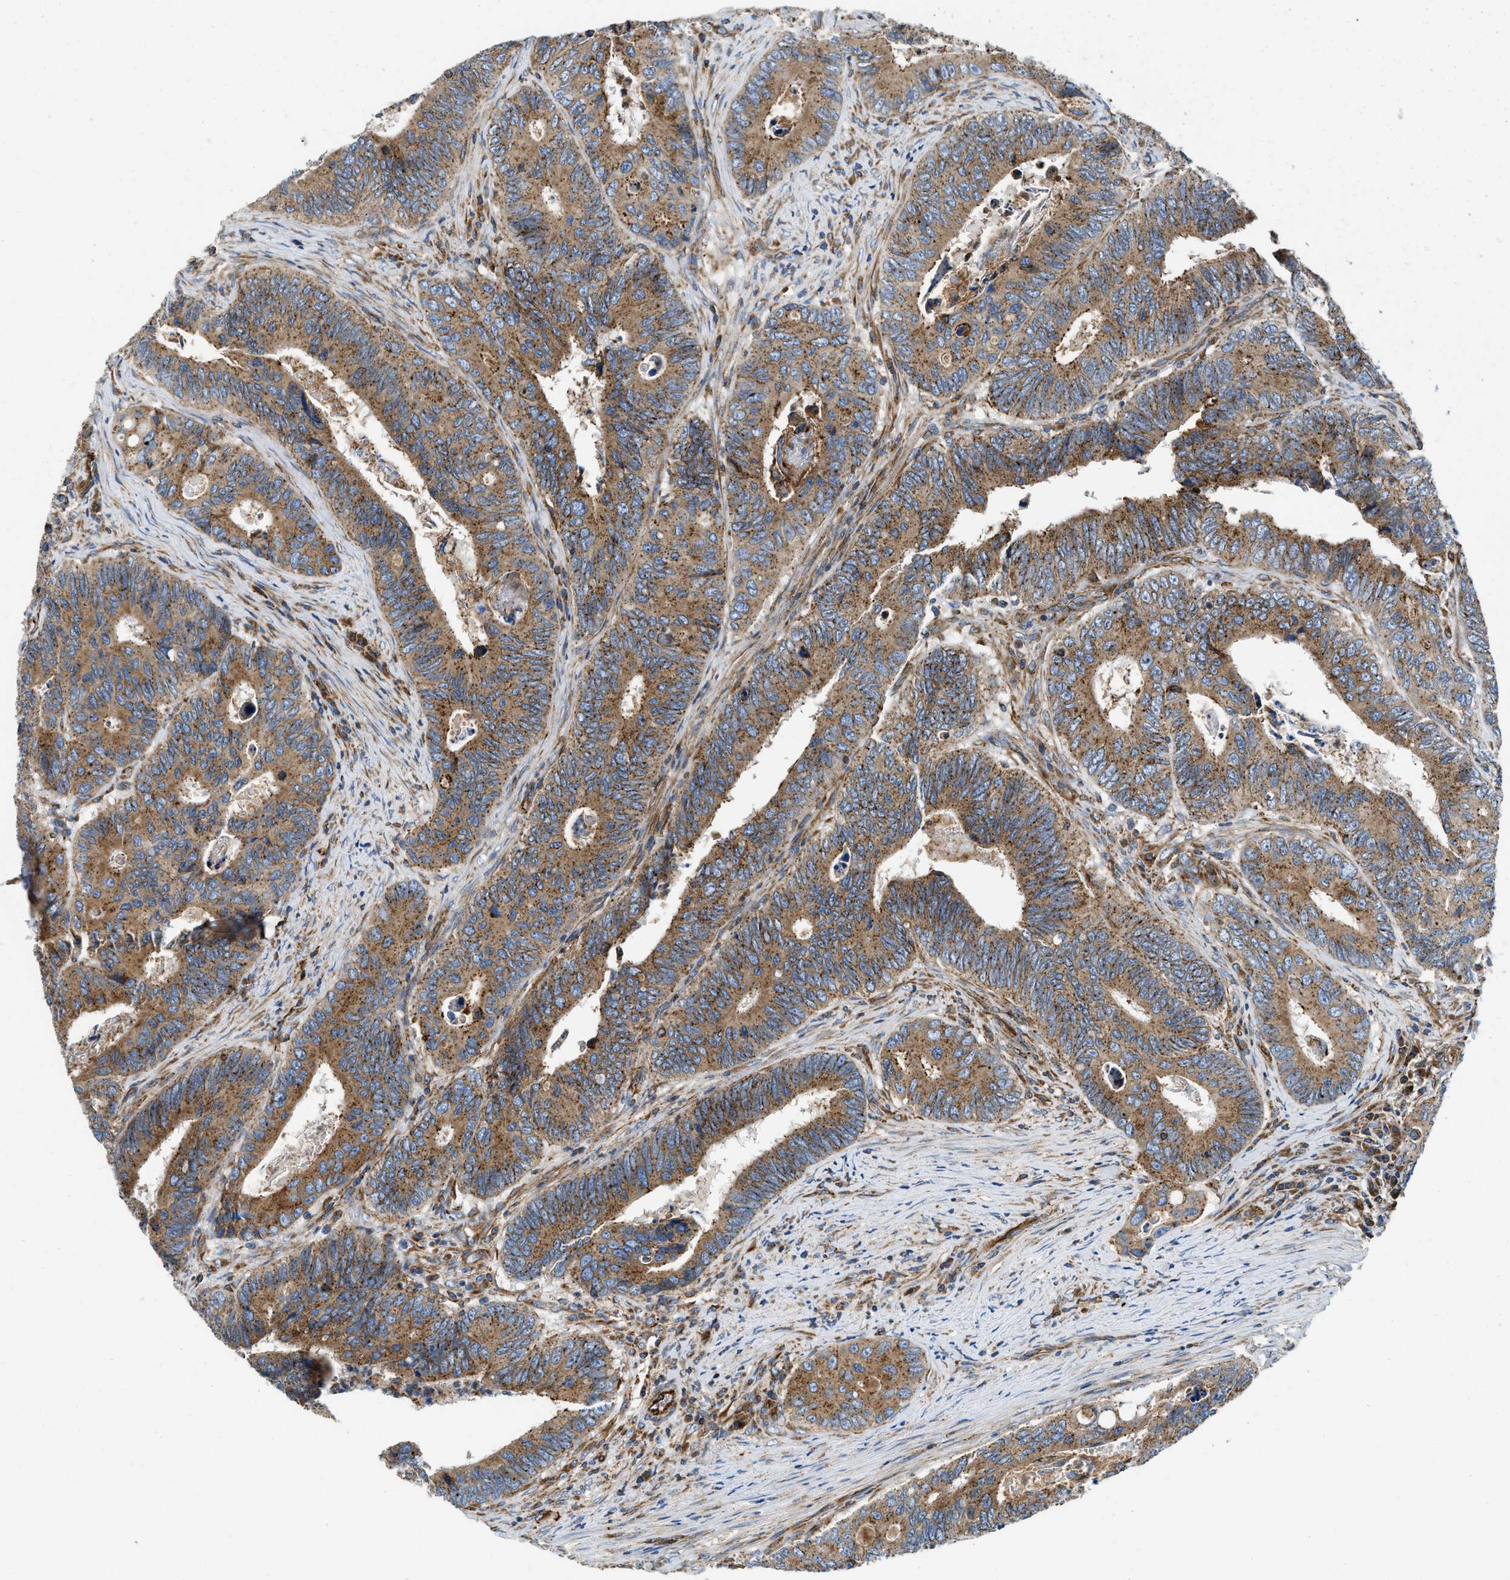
{"staining": {"intensity": "moderate", "quantity": ">75%", "location": "cytoplasmic/membranous"}, "tissue": "colorectal cancer", "cell_type": "Tumor cells", "image_type": "cancer", "snomed": [{"axis": "morphology", "description": "Inflammation, NOS"}, {"axis": "morphology", "description": "Adenocarcinoma, NOS"}, {"axis": "topography", "description": "Colon"}], "caption": "Immunohistochemistry micrograph of neoplastic tissue: colorectal cancer stained using immunohistochemistry demonstrates medium levels of moderate protein expression localized specifically in the cytoplasmic/membranous of tumor cells, appearing as a cytoplasmic/membranous brown color.", "gene": "HSD17B12", "patient": {"sex": "male", "age": 72}}